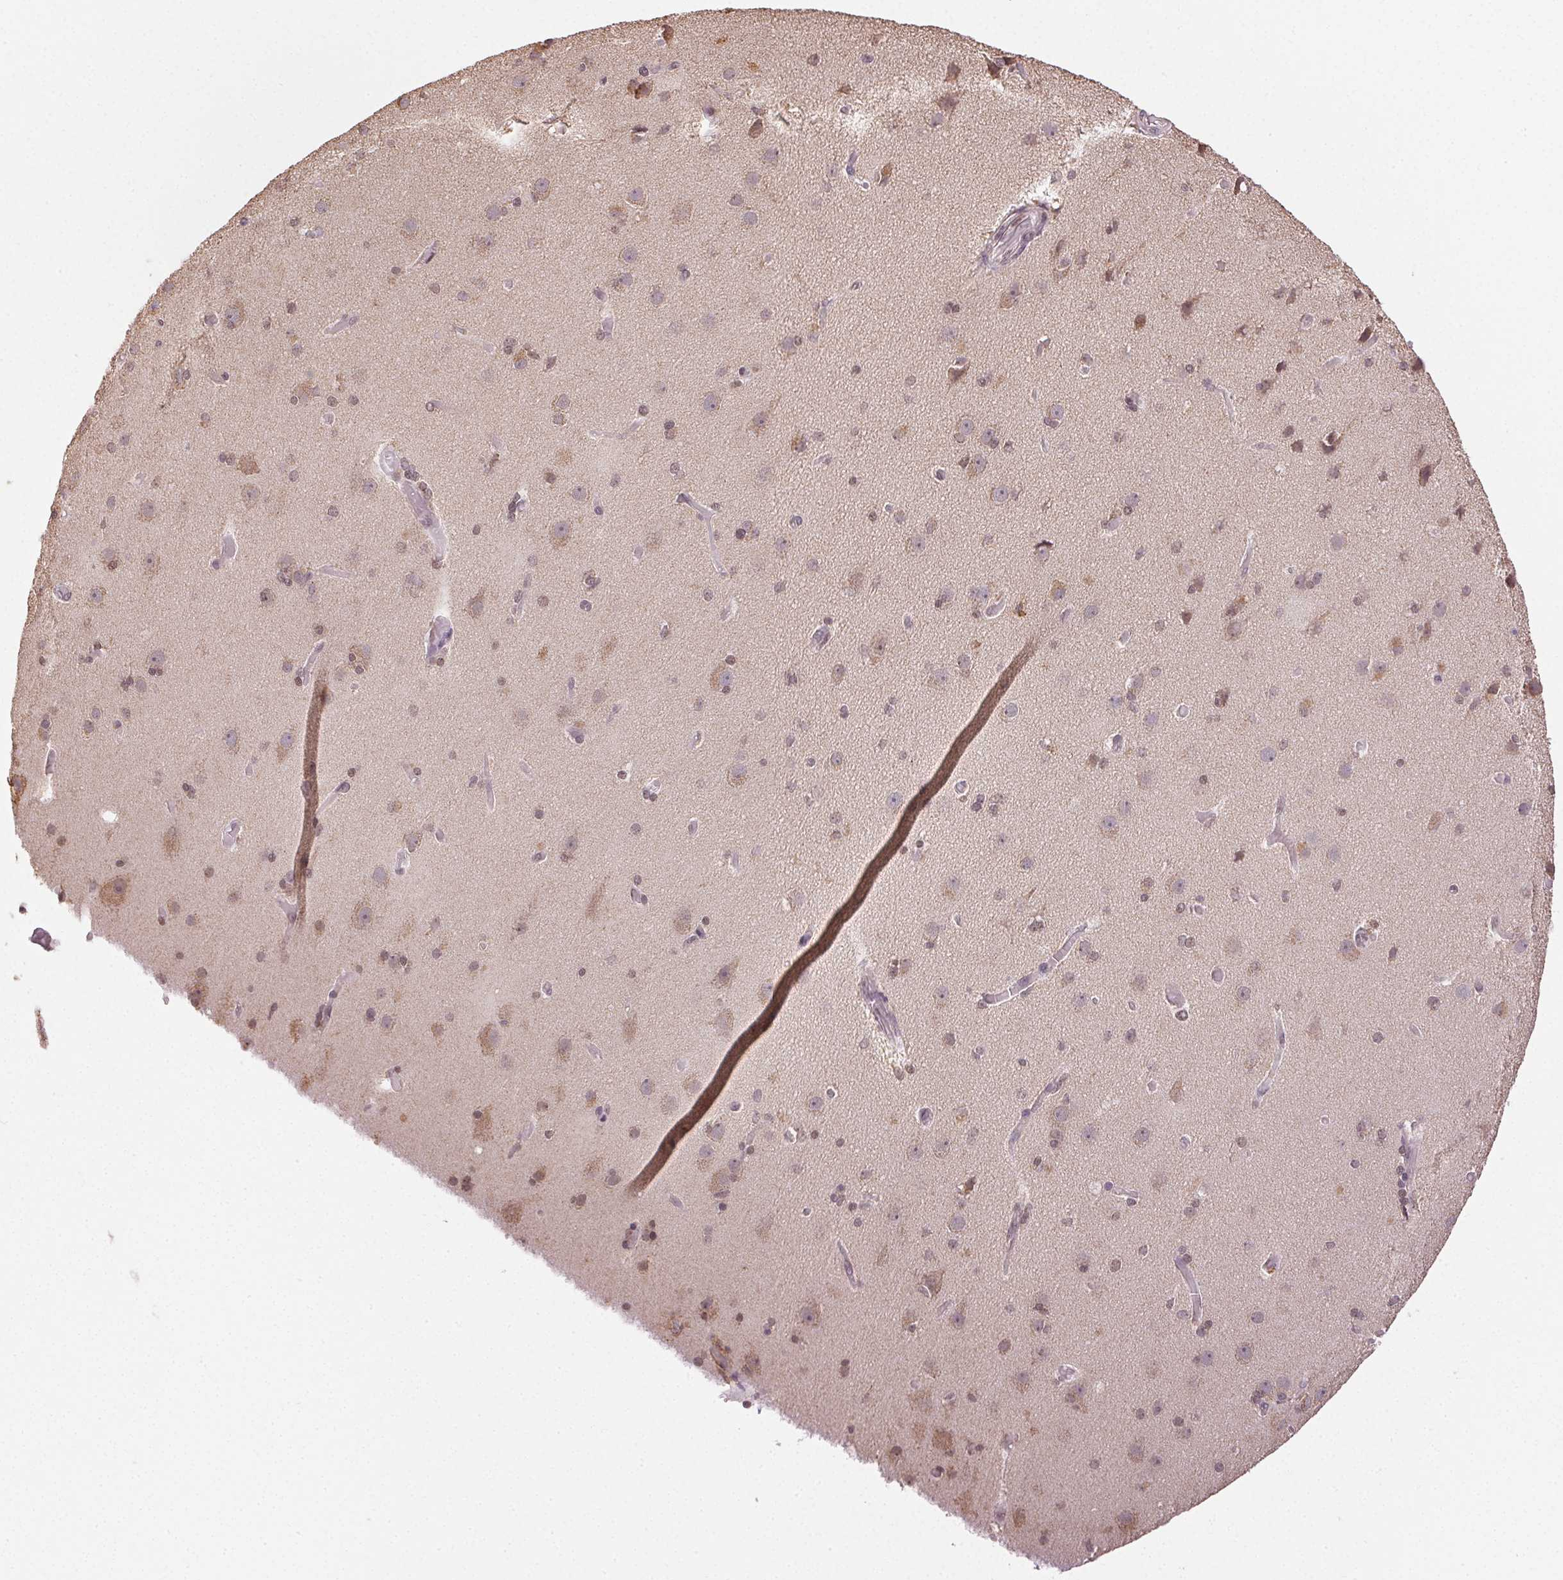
{"staining": {"intensity": "weak", "quantity": "25%-75%", "location": "cytoplasmic/membranous,nuclear"}, "tissue": "cerebral cortex", "cell_type": "Endothelial cells", "image_type": "normal", "snomed": [{"axis": "morphology", "description": "Normal tissue, NOS"}, {"axis": "morphology", "description": "Glioma, malignant, High grade"}, {"axis": "topography", "description": "Cerebral cortex"}], "caption": "High-magnification brightfield microscopy of benign cerebral cortex stained with DAB (brown) and counterstained with hematoxylin (blue). endothelial cells exhibit weak cytoplasmic/membranous,nuclear expression is identified in approximately25%-75% of cells. The staining is performed using DAB brown chromogen to label protein expression. The nuclei are counter-stained blue using hematoxylin.", "gene": "PIWIL4", "patient": {"sex": "male", "age": 71}}